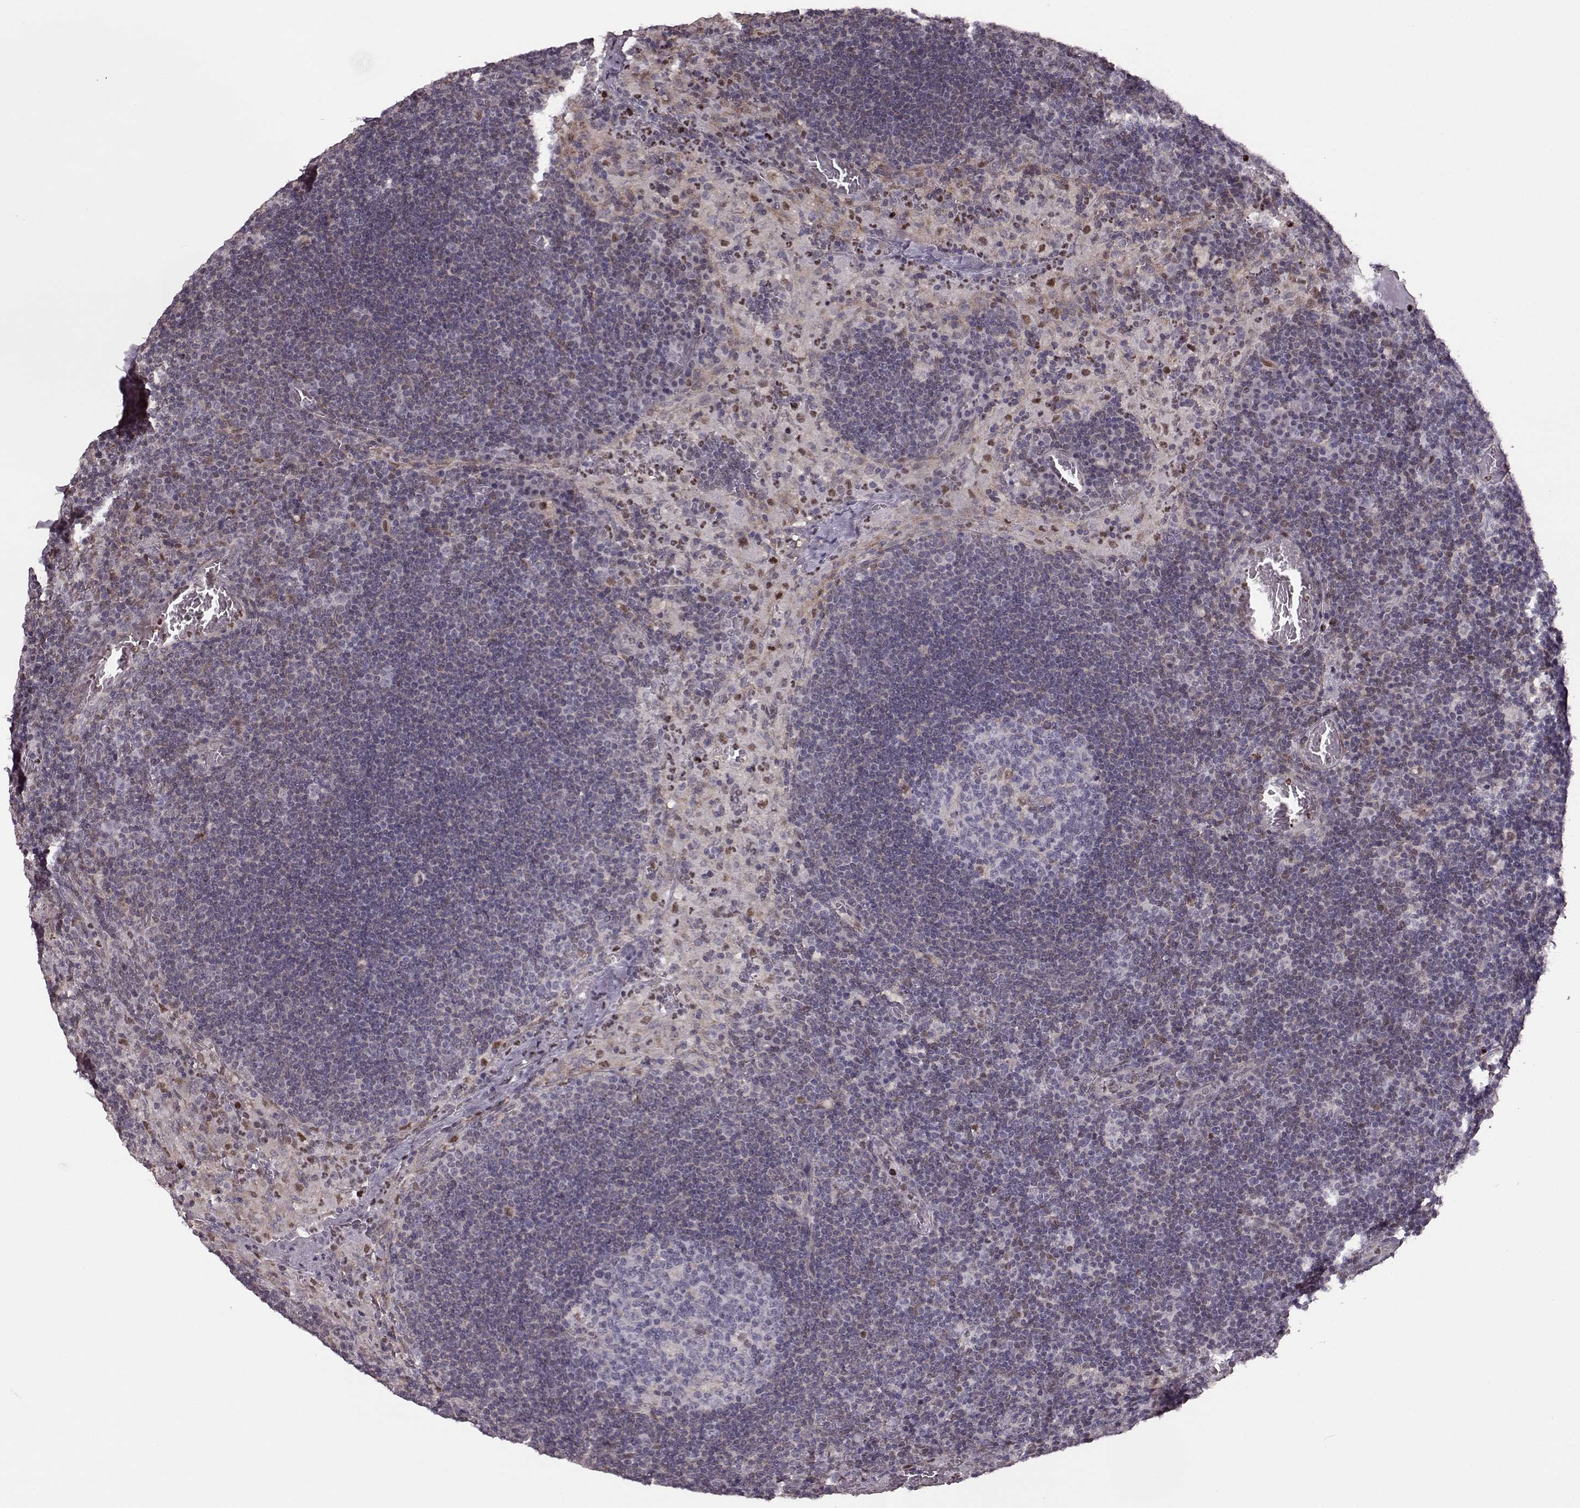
{"staining": {"intensity": "weak", "quantity": "<25%", "location": "cytoplasmic/membranous"}, "tissue": "lymph node", "cell_type": "Germinal center cells", "image_type": "normal", "snomed": [{"axis": "morphology", "description": "Normal tissue, NOS"}, {"axis": "topography", "description": "Lymph node"}], "caption": "This is an IHC image of unremarkable human lymph node. There is no expression in germinal center cells.", "gene": "KLF6", "patient": {"sex": "male", "age": 63}}